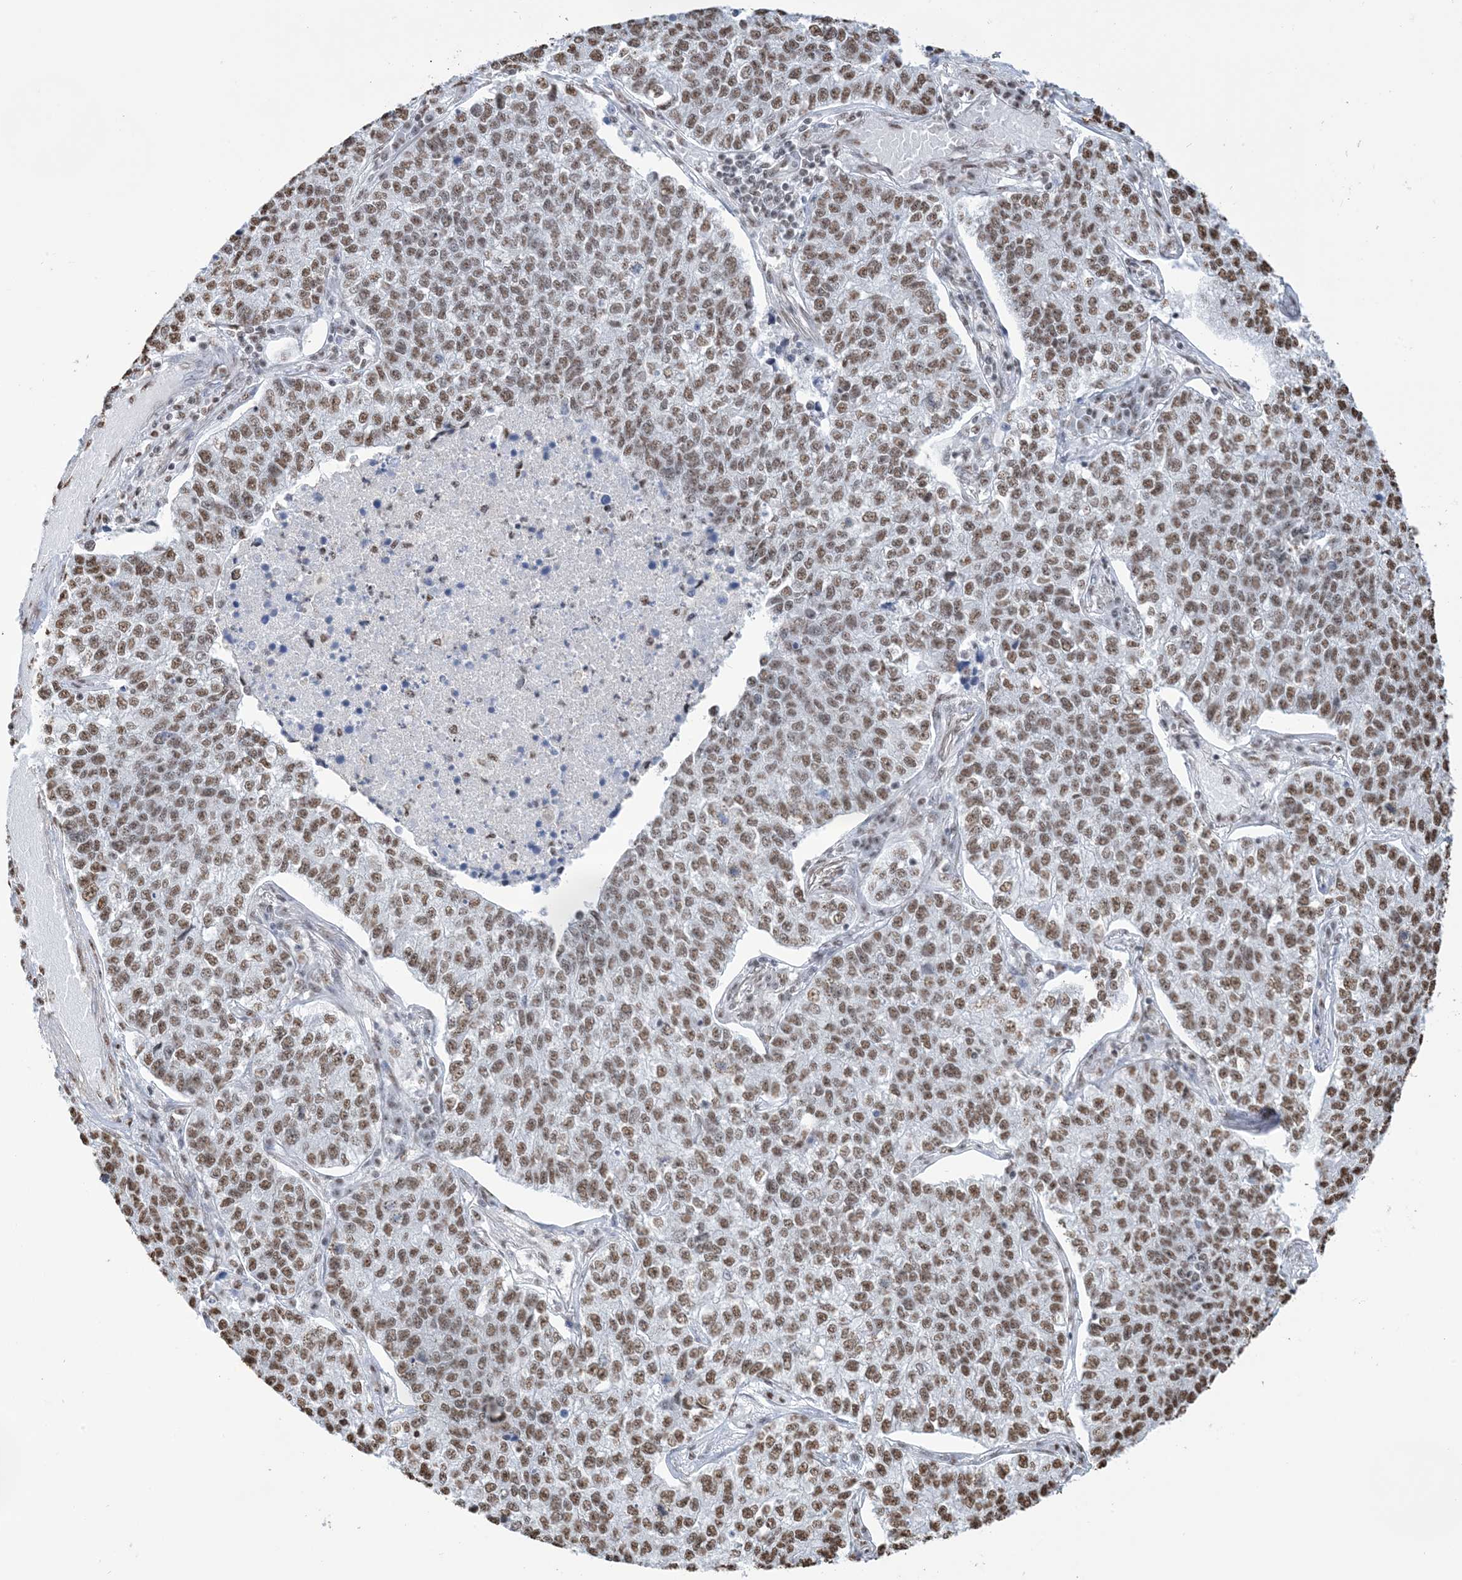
{"staining": {"intensity": "moderate", "quantity": ">75%", "location": "nuclear"}, "tissue": "lung cancer", "cell_type": "Tumor cells", "image_type": "cancer", "snomed": [{"axis": "morphology", "description": "Adenocarcinoma, NOS"}, {"axis": "topography", "description": "Lung"}], "caption": "Protein expression analysis of human adenocarcinoma (lung) reveals moderate nuclear staining in approximately >75% of tumor cells.", "gene": "ZNF792", "patient": {"sex": "male", "age": 49}}